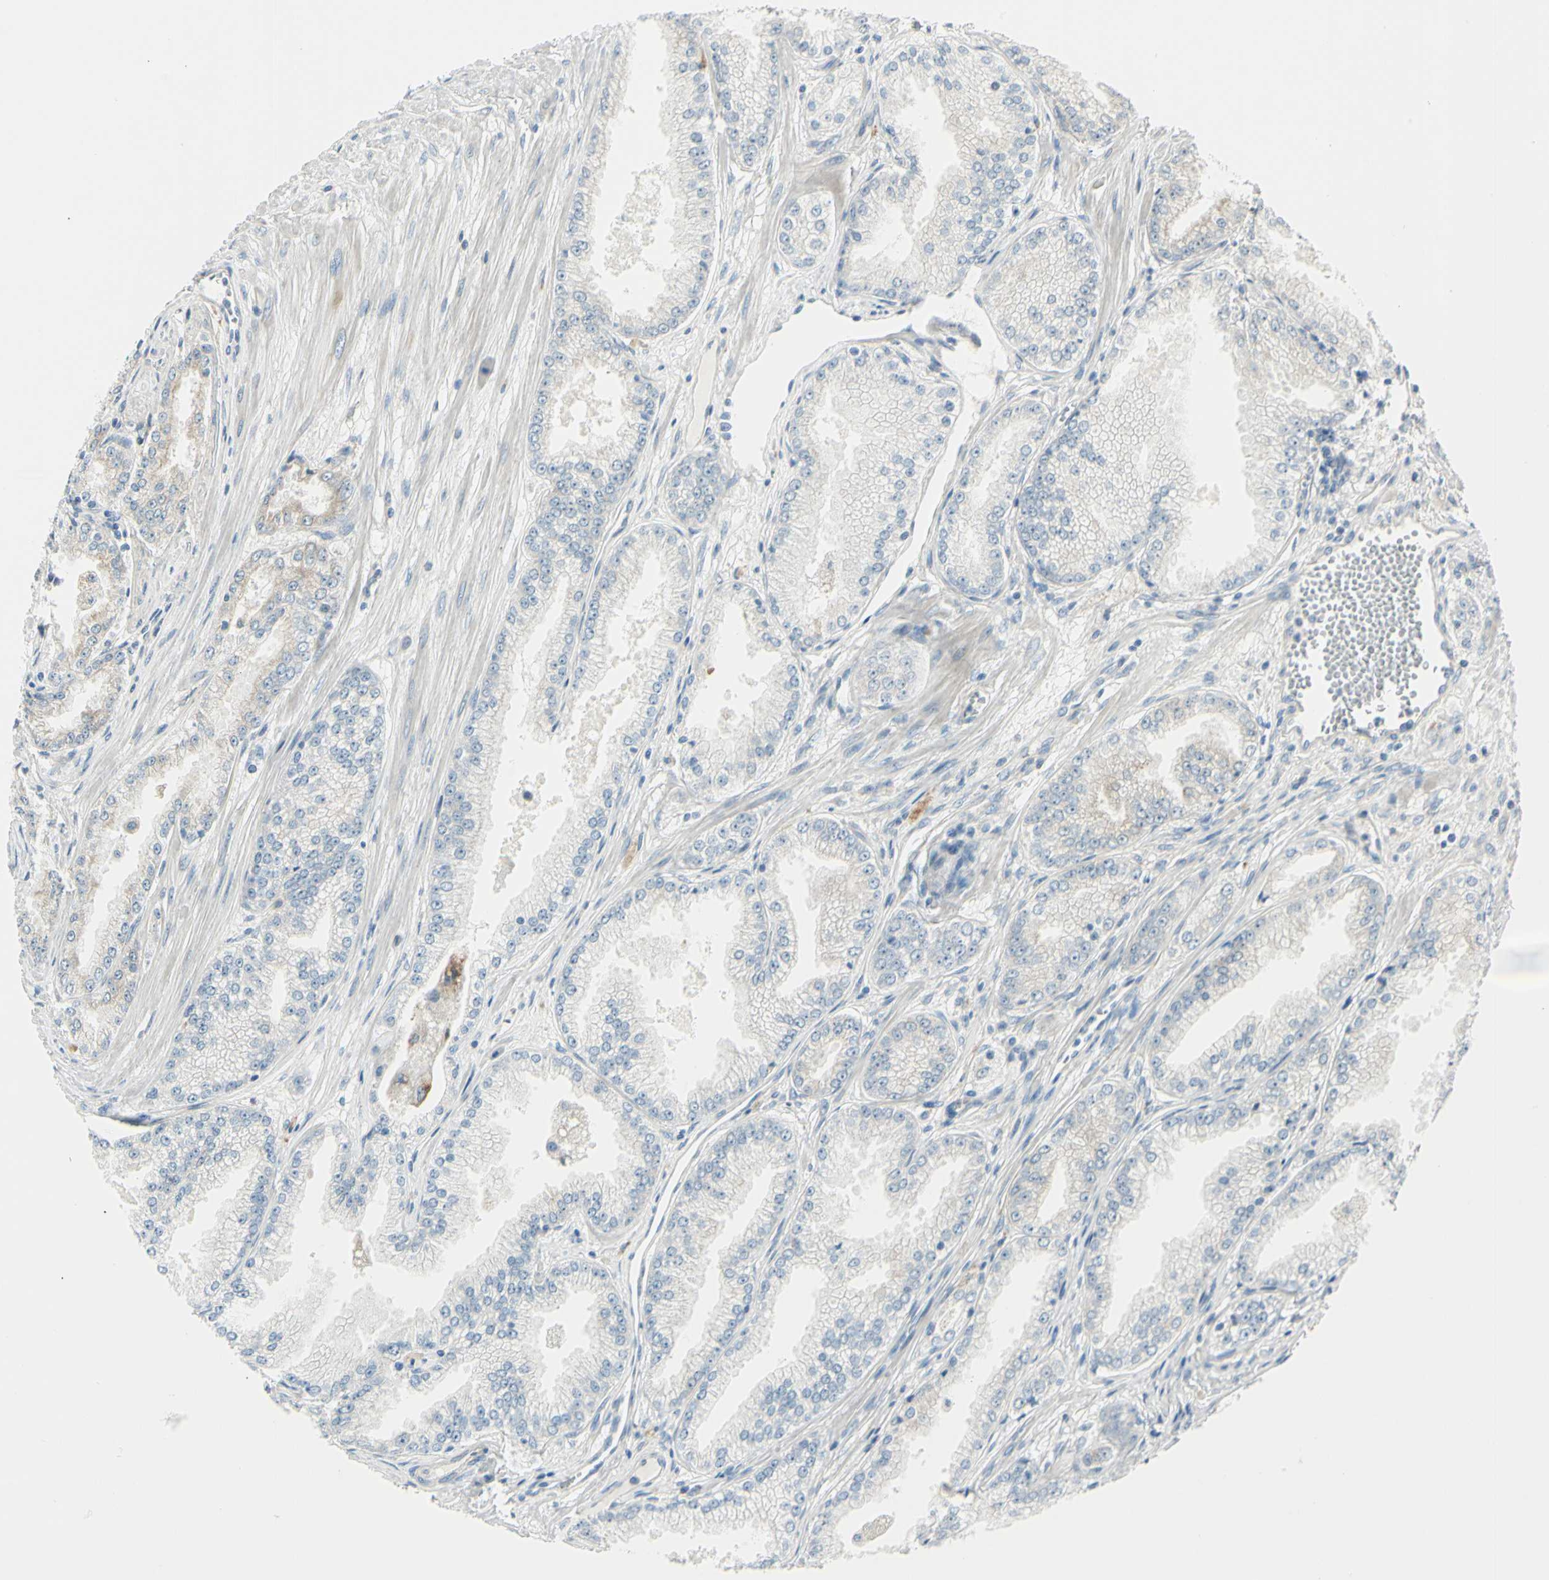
{"staining": {"intensity": "negative", "quantity": "none", "location": "none"}, "tissue": "prostate cancer", "cell_type": "Tumor cells", "image_type": "cancer", "snomed": [{"axis": "morphology", "description": "Adenocarcinoma, High grade"}, {"axis": "topography", "description": "Prostate"}], "caption": "Protein analysis of prostate cancer (high-grade adenocarcinoma) reveals no significant positivity in tumor cells.", "gene": "LAMA3", "patient": {"sex": "male", "age": 61}}